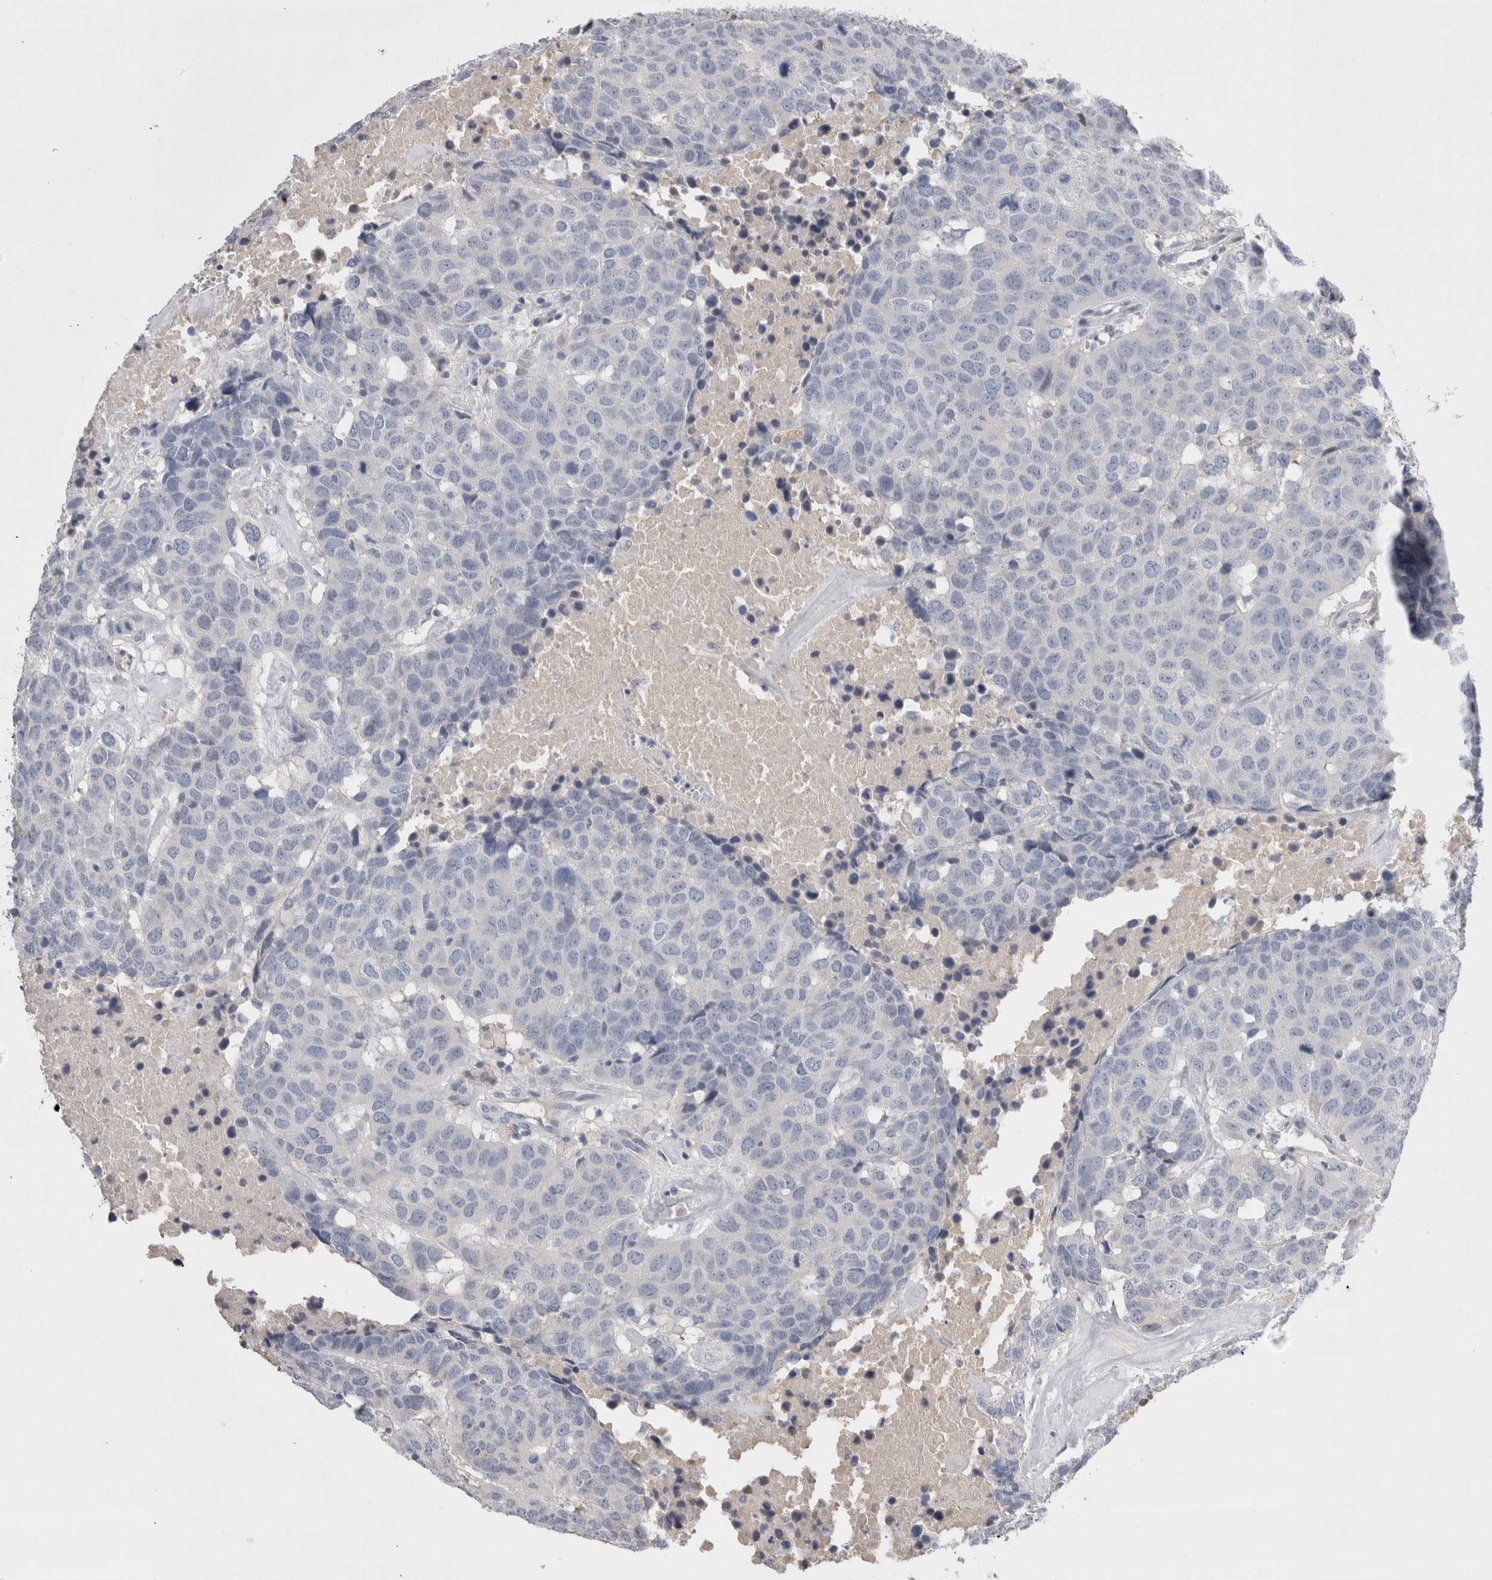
{"staining": {"intensity": "negative", "quantity": "none", "location": "none"}, "tissue": "head and neck cancer", "cell_type": "Tumor cells", "image_type": "cancer", "snomed": [{"axis": "morphology", "description": "Squamous cell carcinoma, NOS"}, {"axis": "topography", "description": "Head-Neck"}], "caption": "High power microscopy micrograph of an immunohistochemistry (IHC) histopathology image of head and neck squamous cell carcinoma, revealing no significant staining in tumor cells. (DAB (3,3'-diaminobenzidine) immunohistochemistry (IHC) visualized using brightfield microscopy, high magnification).", "gene": "REG1A", "patient": {"sex": "male", "age": 66}}